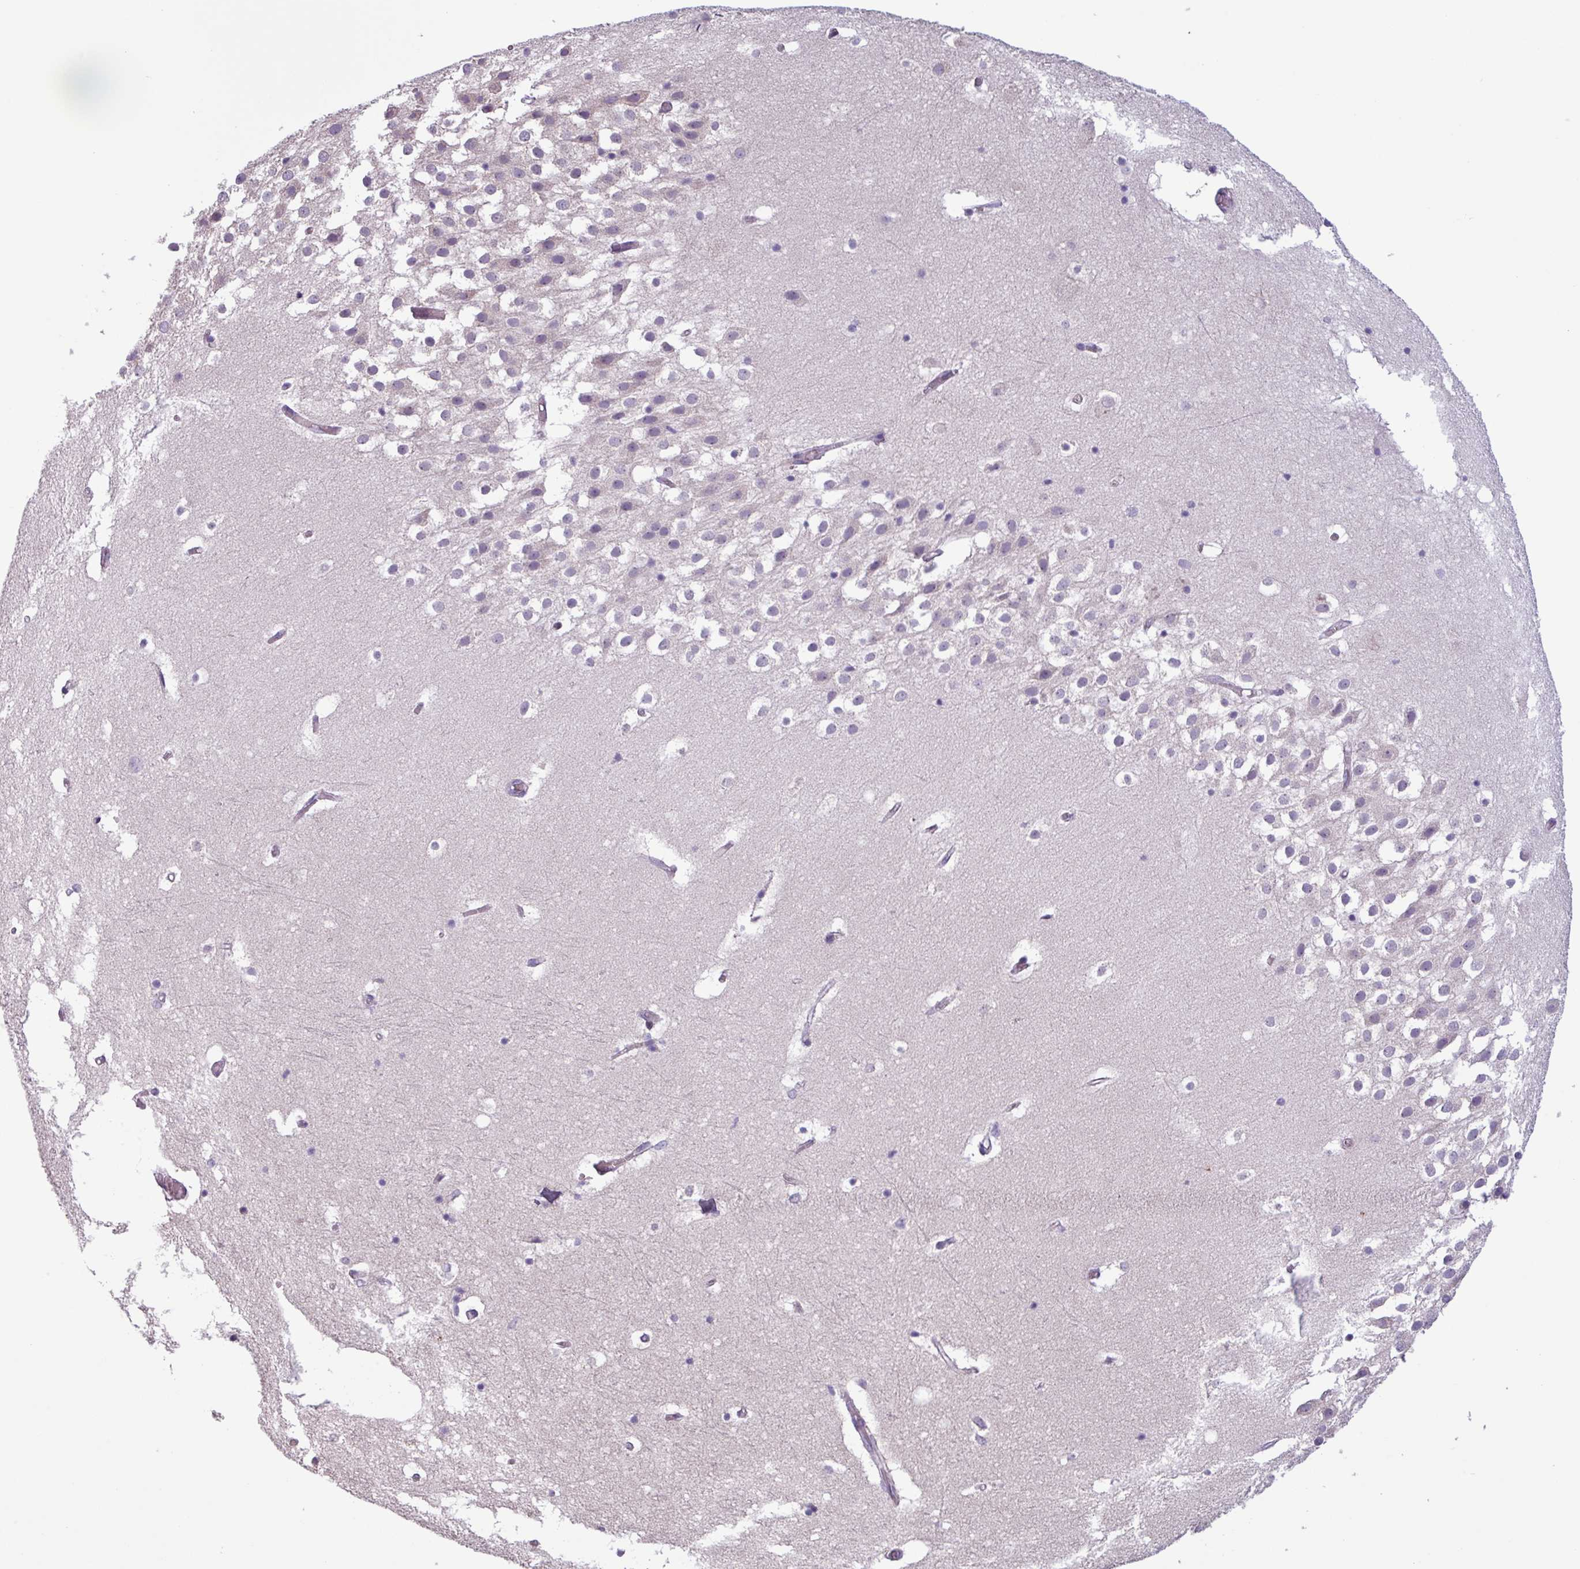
{"staining": {"intensity": "negative", "quantity": "none", "location": "none"}, "tissue": "hippocampus", "cell_type": "Glial cells", "image_type": "normal", "snomed": [{"axis": "morphology", "description": "Normal tissue, NOS"}, {"axis": "topography", "description": "Hippocampus"}], "caption": "A high-resolution micrograph shows IHC staining of normal hippocampus, which reveals no significant positivity in glial cells. (Brightfield microscopy of DAB immunohistochemistry at high magnification).", "gene": "C20orf27", "patient": {"sex": "female", "age": 52}}